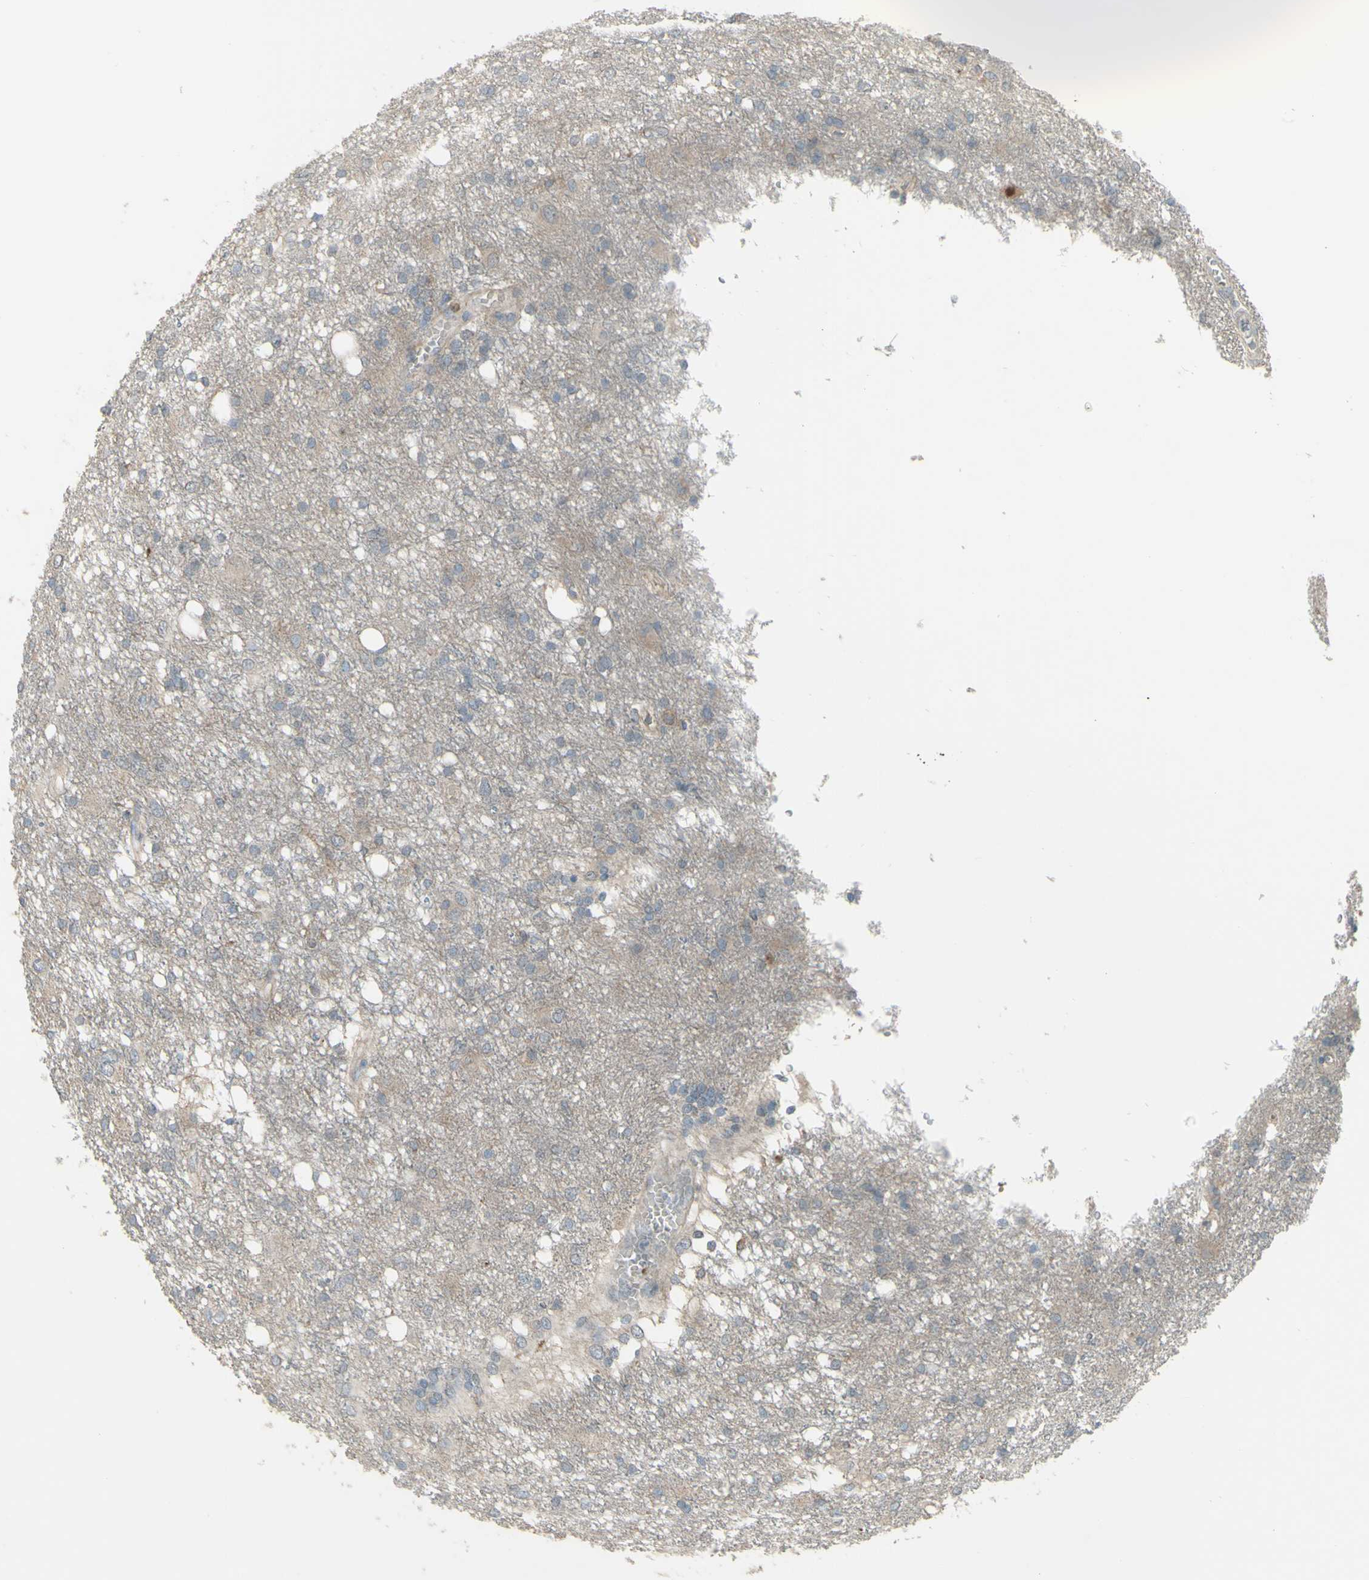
{"staining": {"intensity": "weak", "quantity": ">75%", "location": "cytoplasmic/membranous"}, "tissue": "glioma", "cell_type": "Tumor cells", "image_type": "cancer", "snomed": [{"axis": "morphology", "description": "Glioma, malignant, High grade"}, {"axis": "topography", "description": "Brain"}], "caption": "An immunohistochemistry (IHC) histopathology image of neoplastic tissue is shown. Protein staining in brown highlights weak cytoplasmic/membranous positivity in glioma within tumor cells.", "gene": "GRAMD1B", "patient": {"sex": "female", "age": 59}}